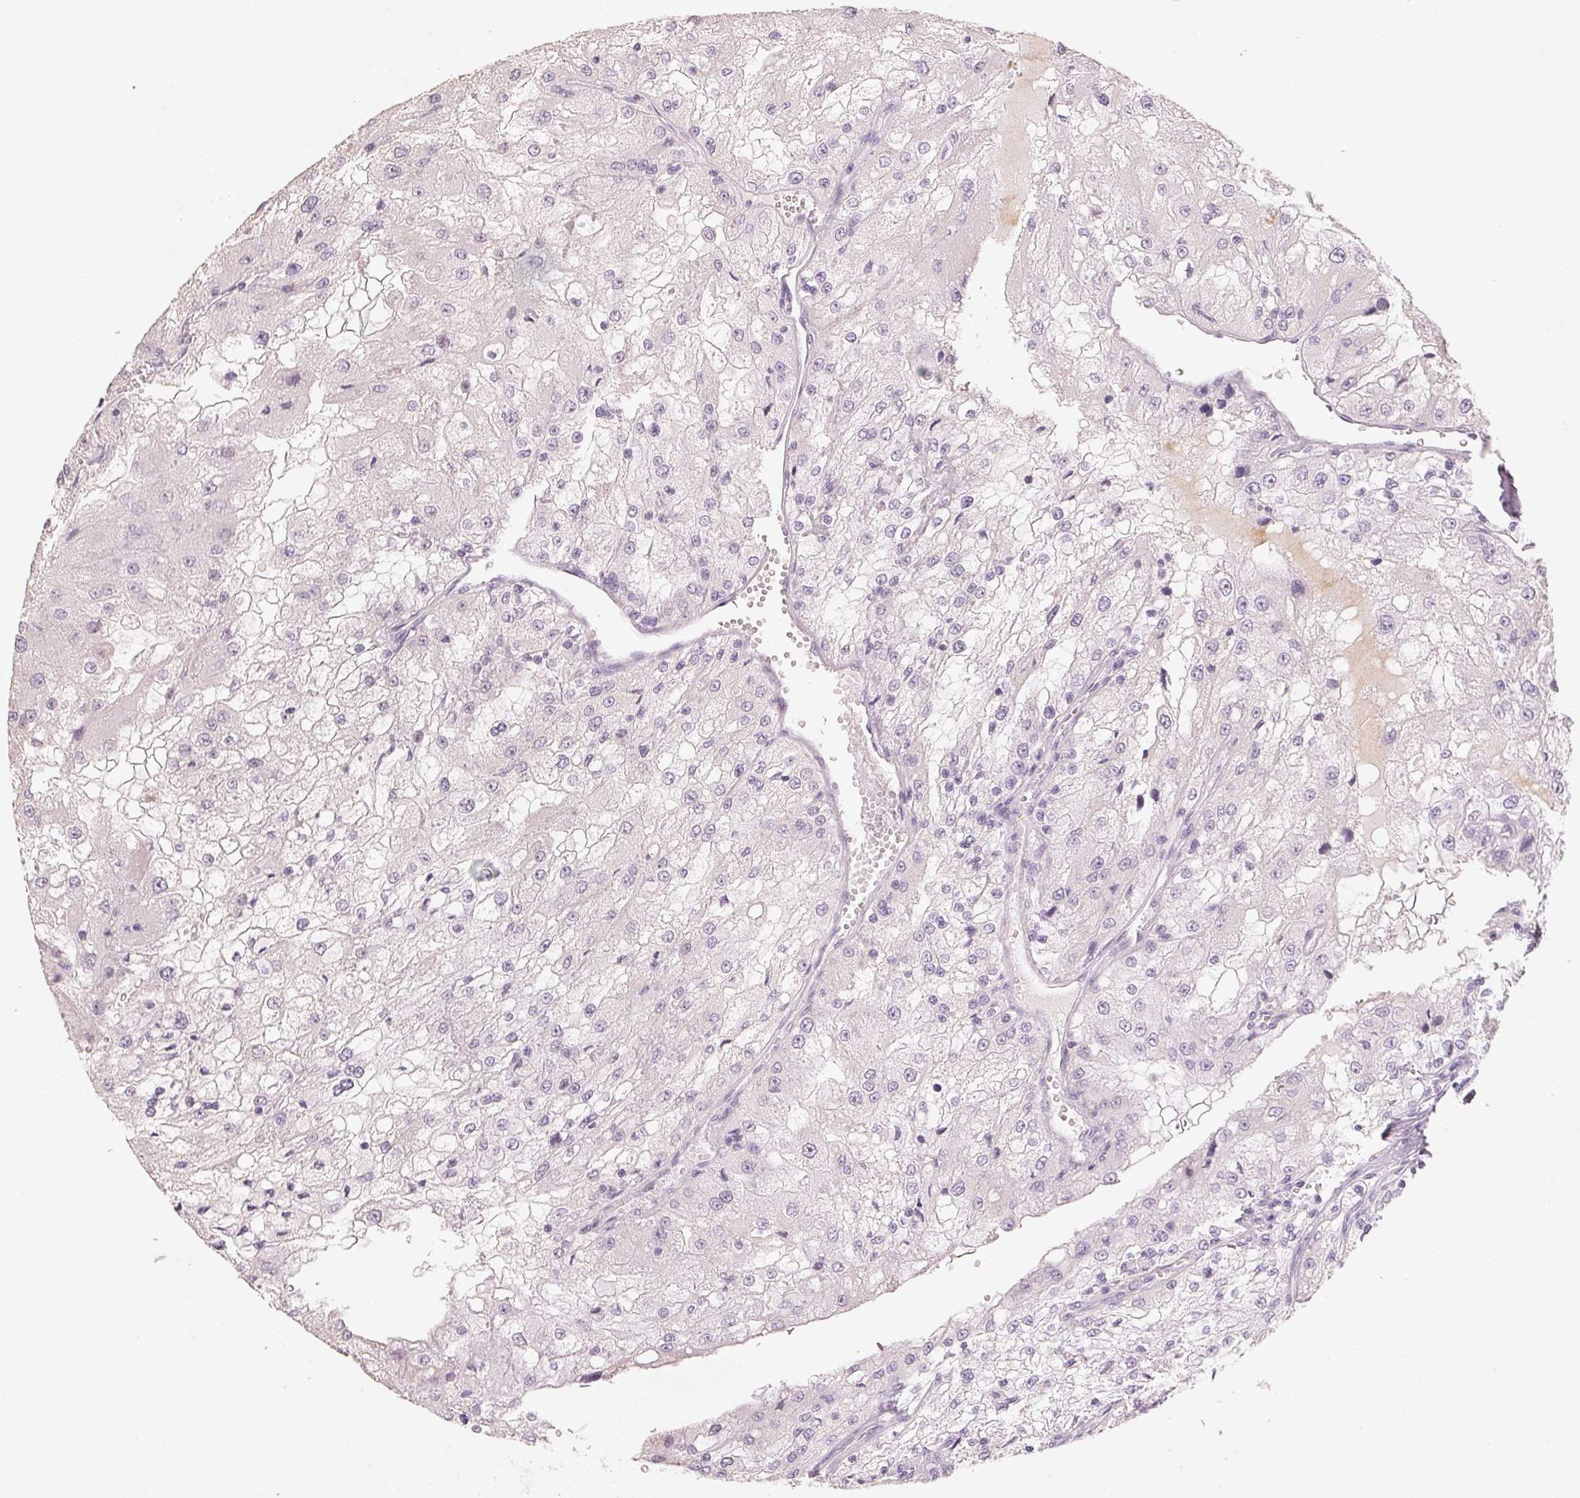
{"staining": {"intensity": "negative", "quantity": "none", "location": "none"}, "tissue": "renal cancer", "cell_type": "Tumor cells", "image_type": "cancer", "snomed": [{"axis": "morphology", "description": "Adenocarcinoma, NOS"}, {"axis": "topography", "description": "Kidney"}], "caption": "This is a image of immunohistochemistry (IHC) staining of adenocarcinoma (renal), which shows no staining in tumor cells.", "gene": "LVRN", "patient": {"sex": "female", "age": 74}}